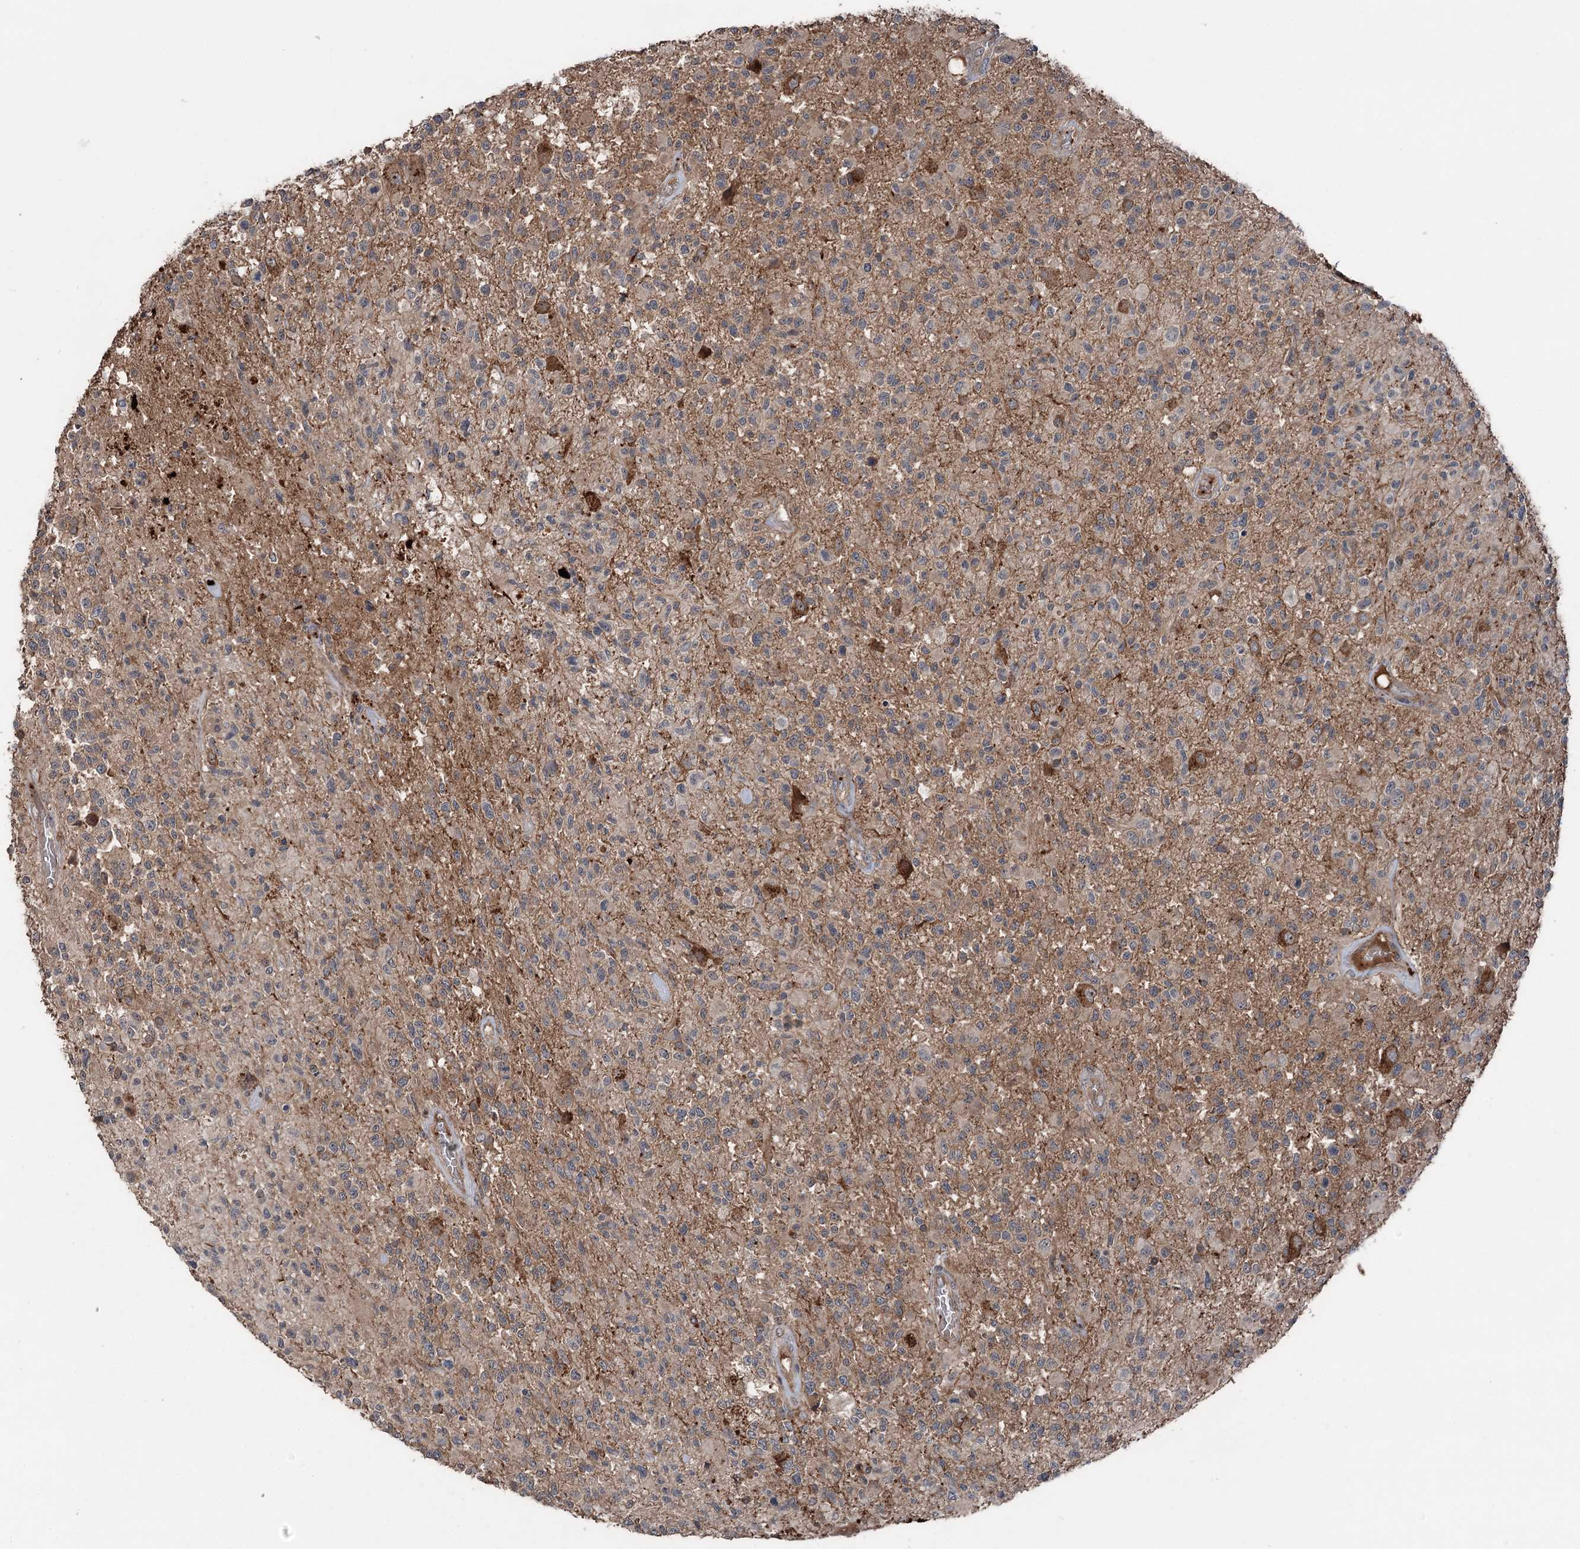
{"staining": {"intensity": "moderate", "quantity": "<25%", "location": "cytoplasmic/membranous"}, "tissue": "glioma", "cell_type": "Tumor cells", "image_type": "cancer", "snomed": [{"axis": "morphology", "description": "Glioma, malignant, High grade"}, {"axis": "morphology", "description": "Glioblastoma, NOS"}, {"axis": "topography", "description": "Brain"}], "caption": "The histopathology image reveals immunohistochemical staining of glioblastoma. There is moderate cytoplasmic/membranous positivity is appreciated in approximately <25% of tumor cells.", "gene": "MAPK8IP2", "patient": {"sex": "male", "age": 60}}